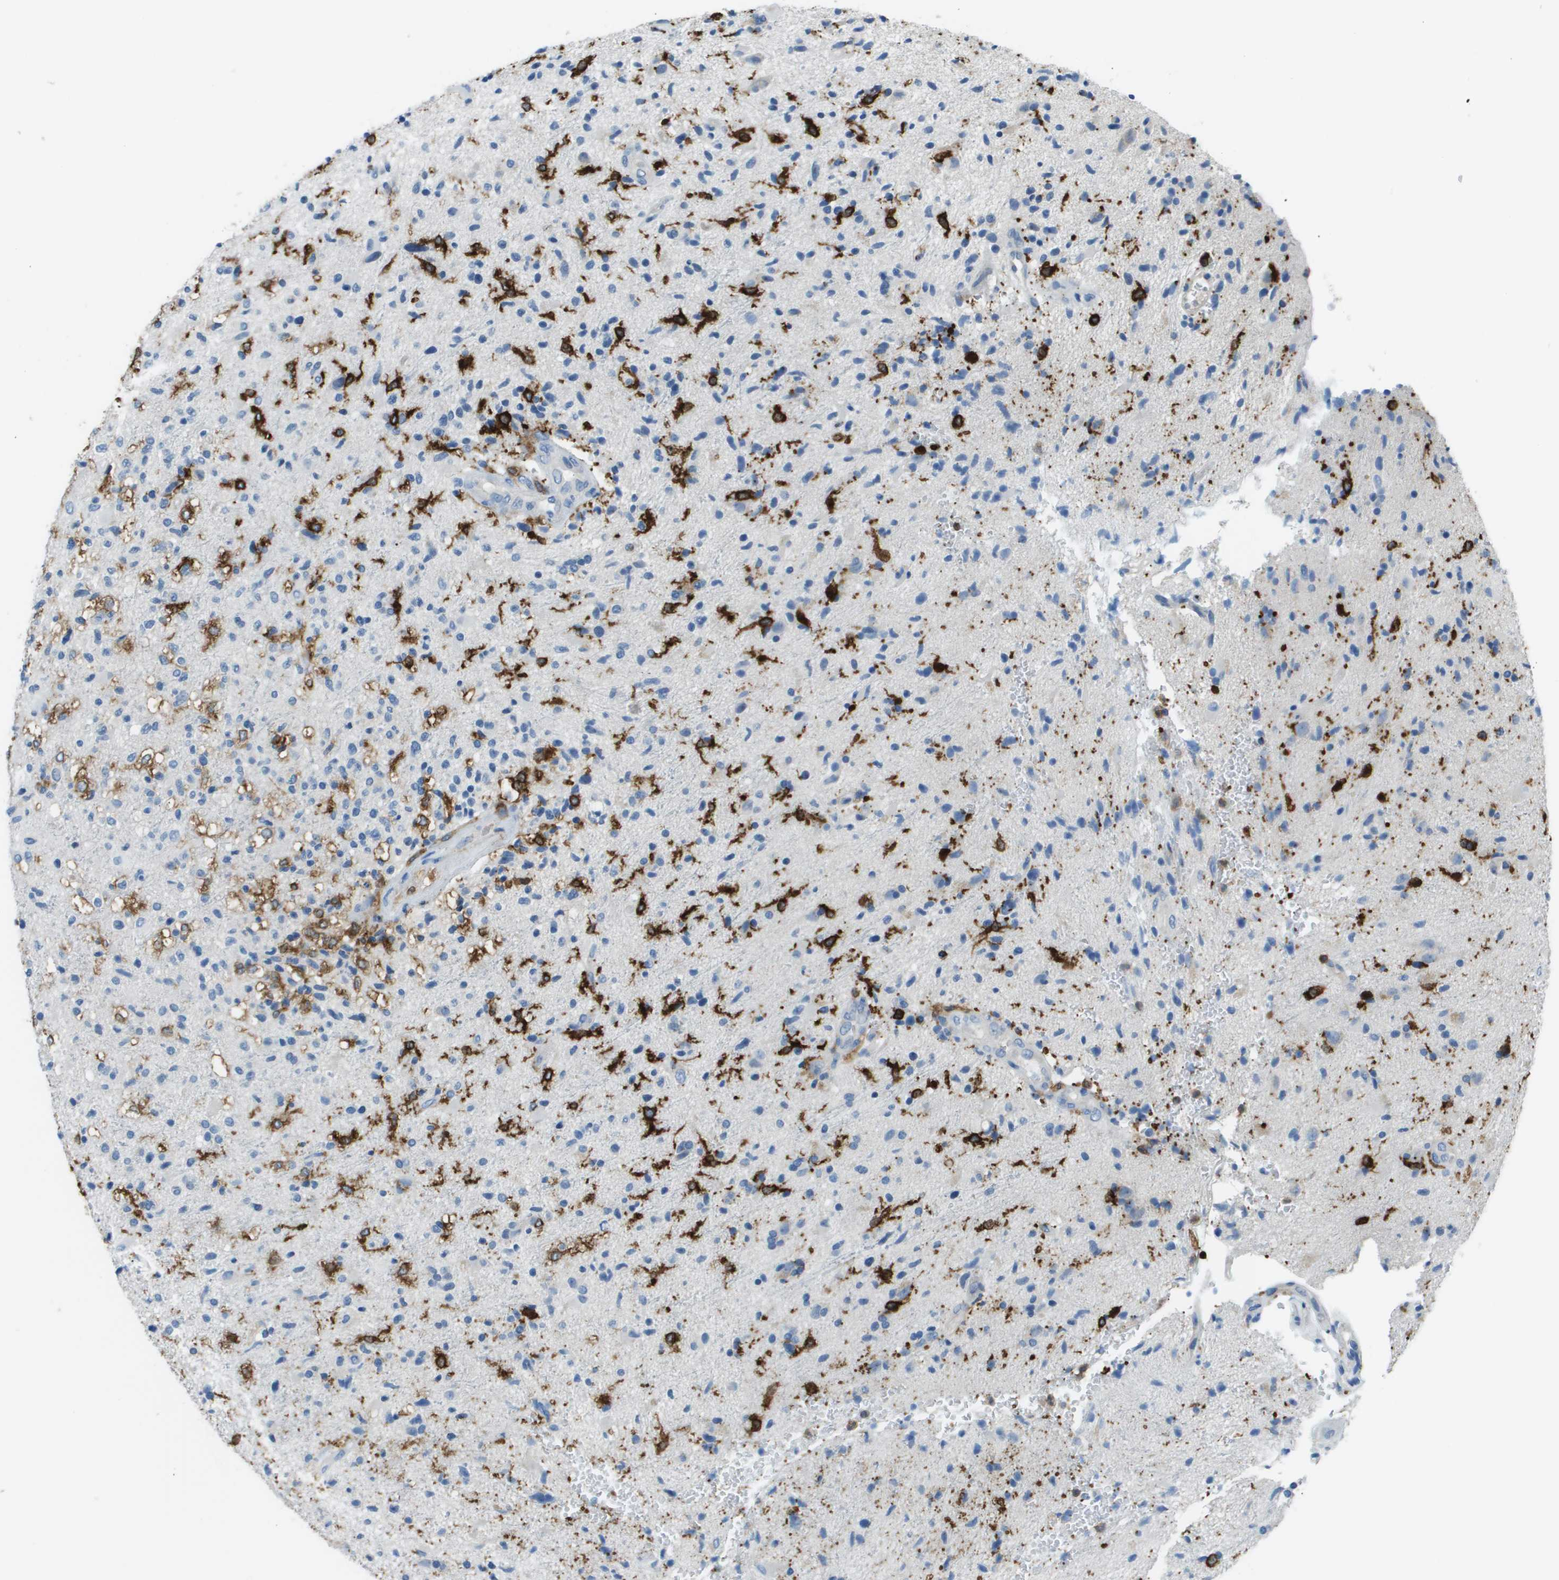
{"staining": {"intensity": "strong", "quantity": "<25%", "location": "cytoplasmic/membranous"}, "tissue": "glioma", "cell_type": "Tumor cells", "image_type": "cancer", "snomed": [{"axis": "morphology", "description": "Glioma, malignant, High grade"}, {"axis": "topography", "description": "Brain"}], "caption": "A brown stain labels strong cytoplasmic/membranous staining of a protein in glioma tumor cells.", "gene": "APBB1IP", "patient": {"sex": "male", "age": 72}}